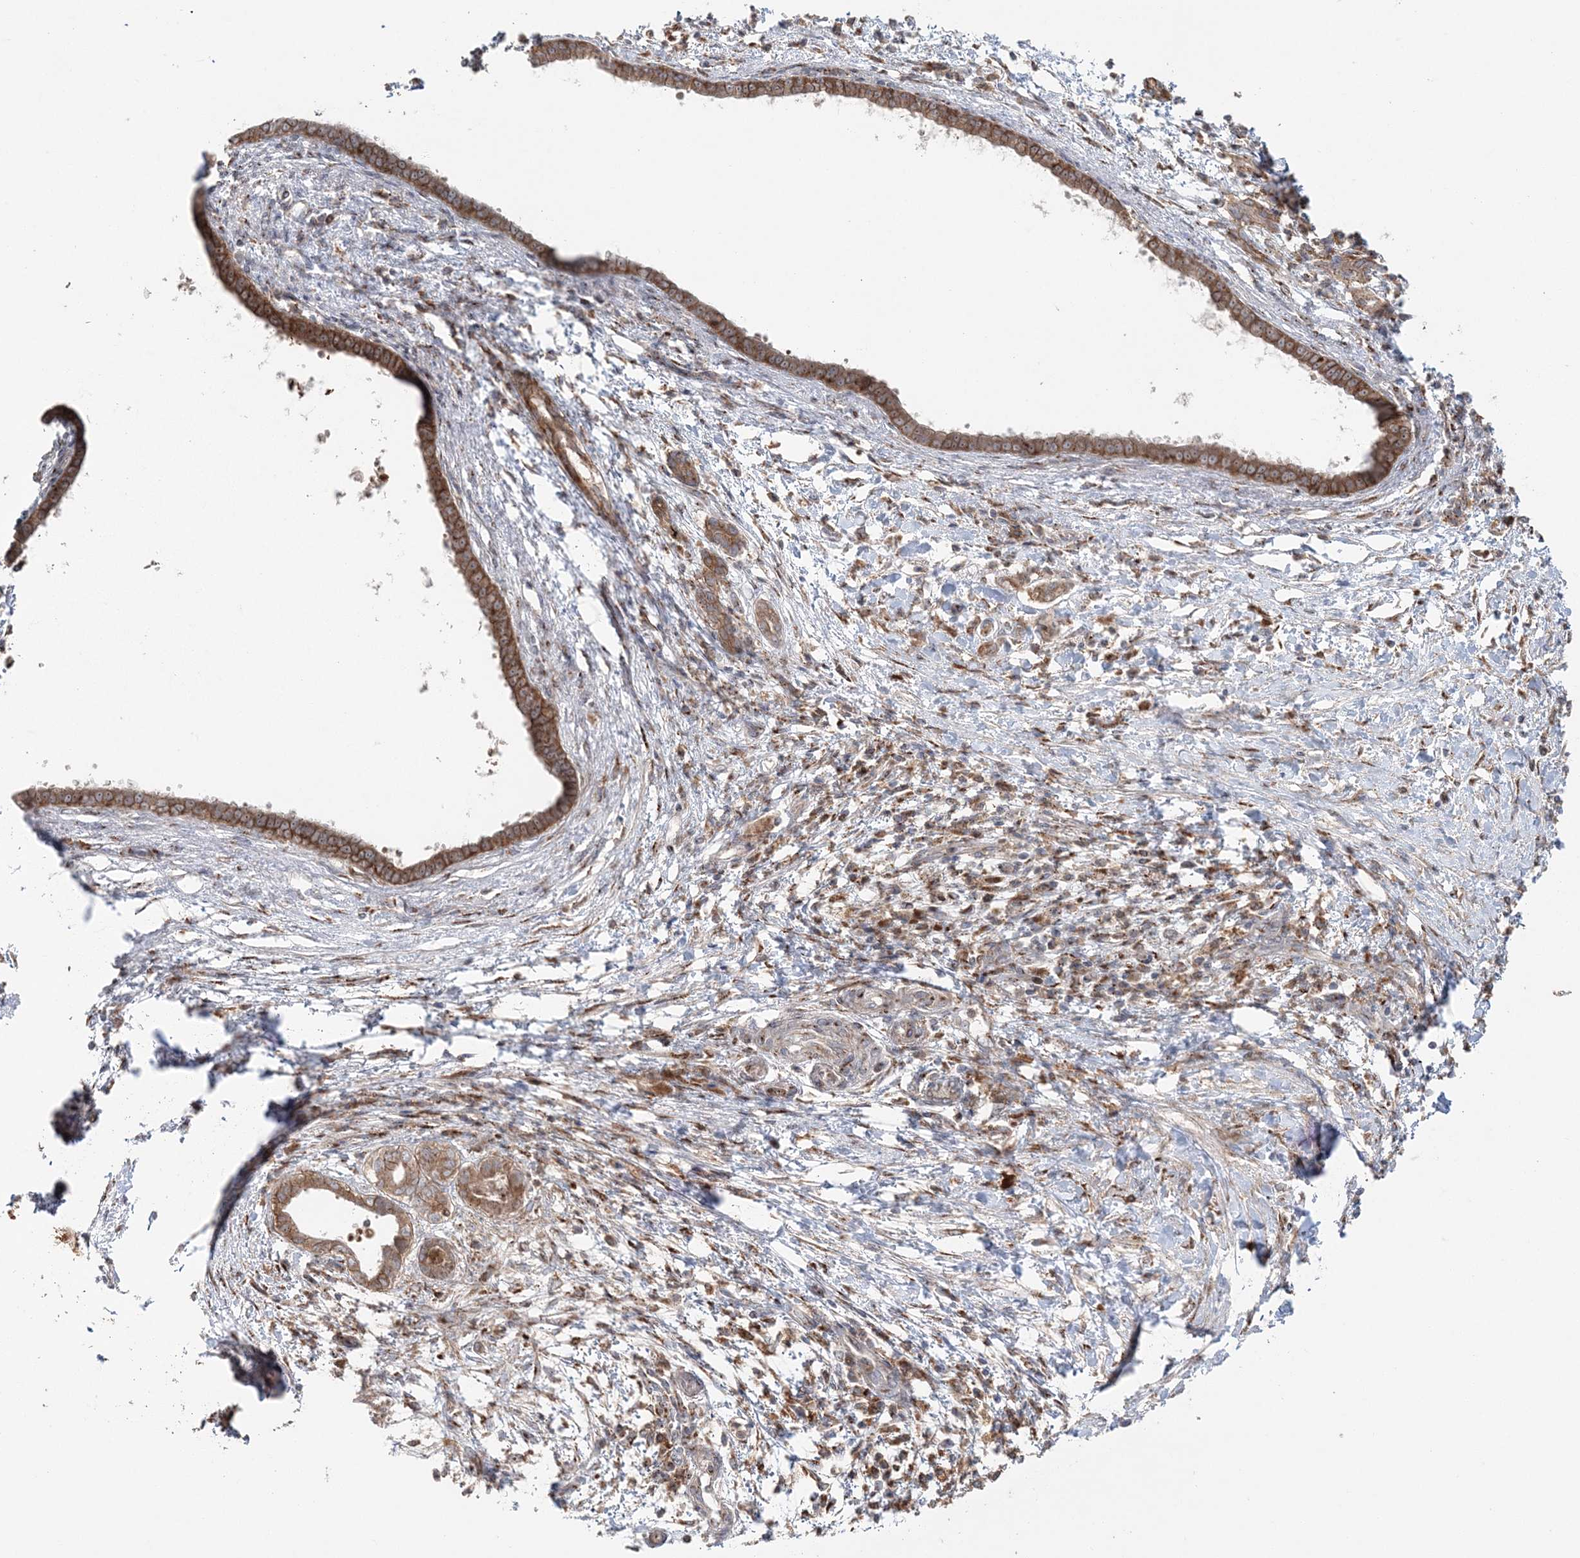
{"staining": {"intensity": "moderate", "quantity": ">75%", "location": "cytoplasmic/membranous"}, "tissue": "pancreatic cancer", "cell_type": "Tumor cells", "image_type": "cancer", "snomed": [{"axis": "morphology", "description": "Adenocarcinoma, NOS"}, {"axis": "topography", "description": "Pancreas"}], "caption": "Brown immunohistochemical staining in human pancreatic cancer (adenocarcinoma) reveals moderate cytoplasmic/membranous expression in approximately >75% of tumor cells.", "gene": "ABCC3", "patient": {"sex": "female", "age": 55}}